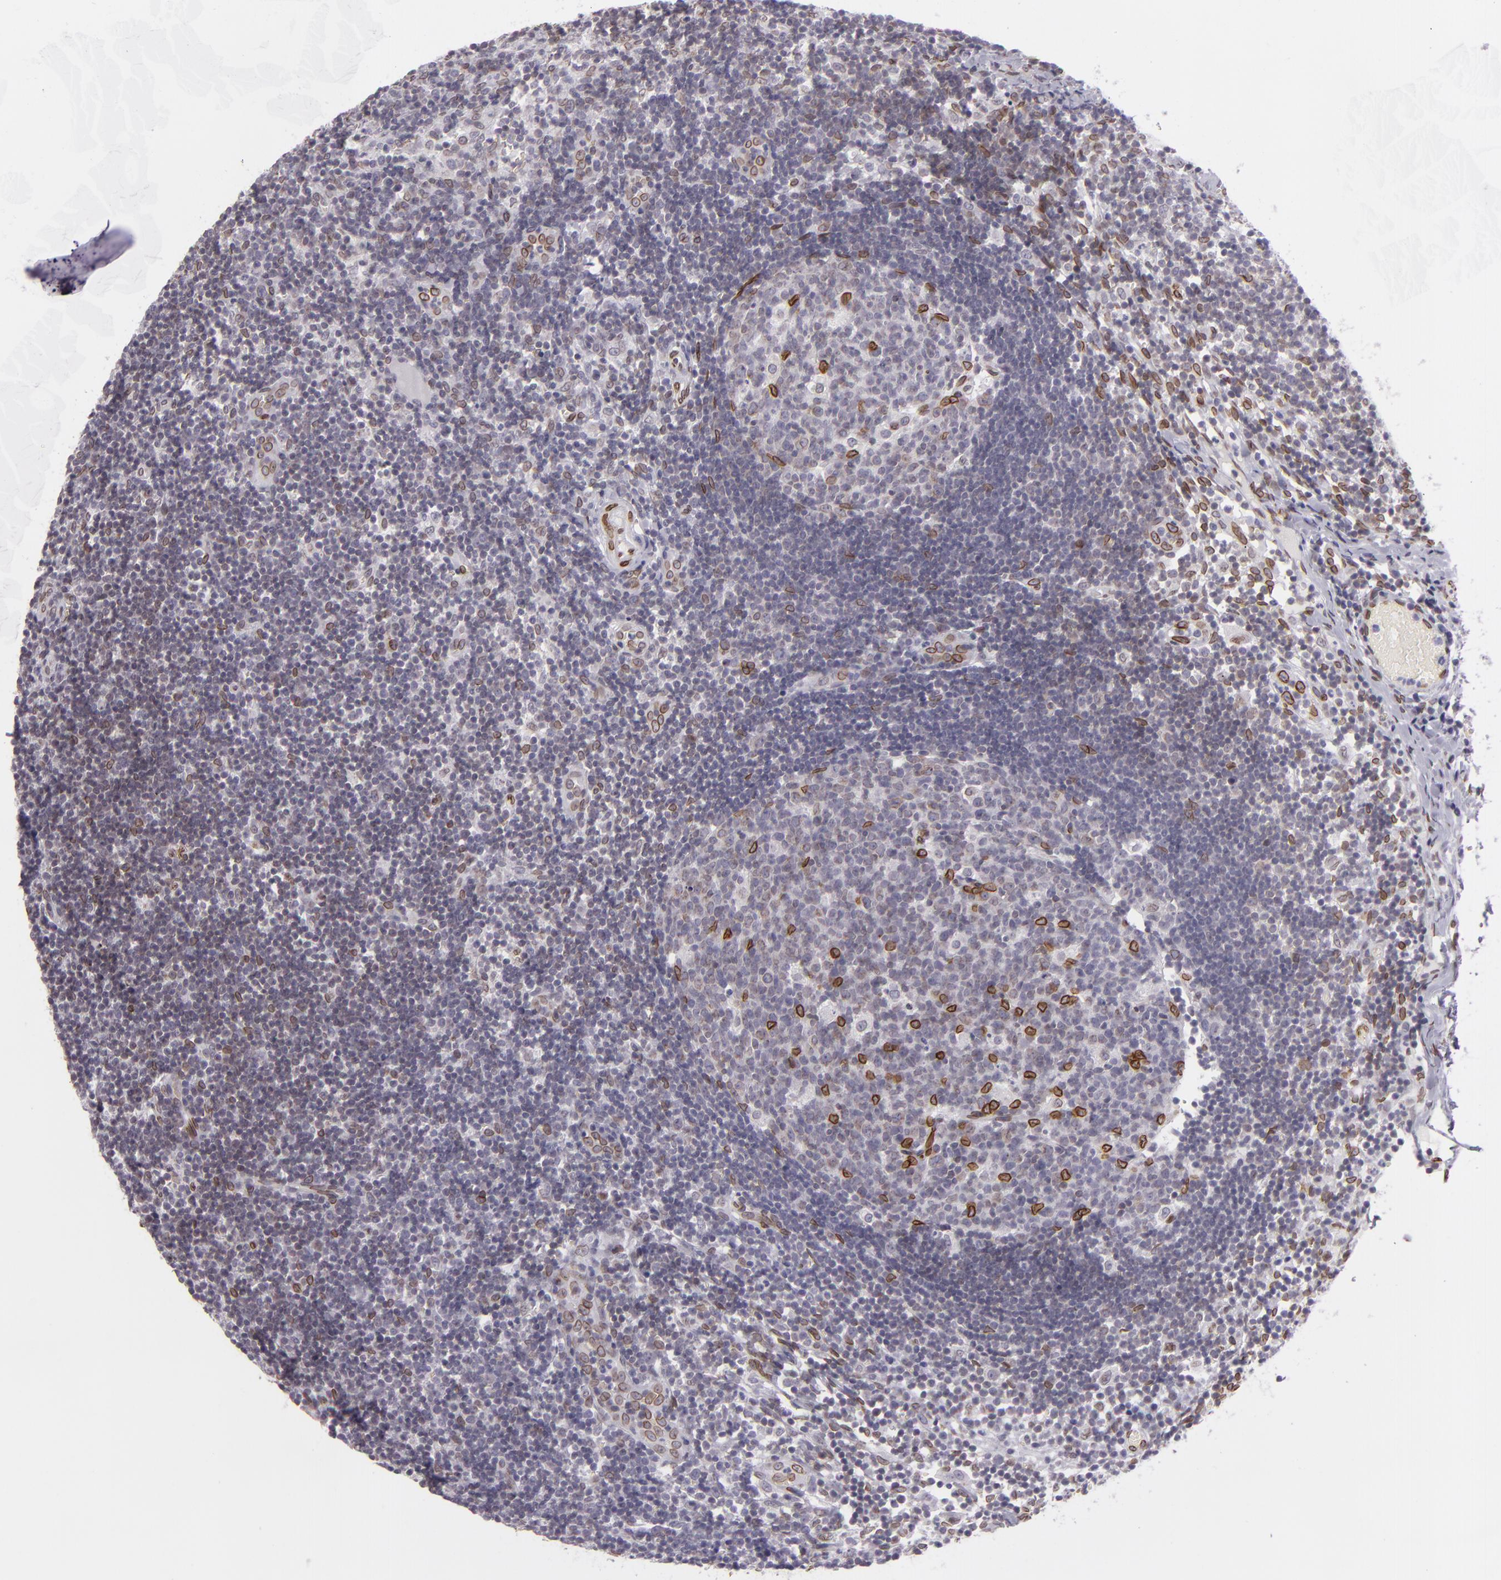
{"staining": {"intensity": "moderate", "quantity": "25%-75%", "location": "nuclear"}, "tissue": "lymph node", "cell_type": "Germinal center cells", "image_type": "normal", "snomed": [{"axis": "morphology", "description": "Normal tissue, NOS"}, {"axis": "morphology", "description": "Inflammation, NOS"}, {"axis": "topography", "description": "Lymph node"}, {"axis": "topography", "description": "Salivary gland"}], "caption": "Germinal center cells demonstrate medium levels of moderate nuclear staining in about 25%-75% of cells in unremarkable lymph node. (DAB (3,3'-diaminobenzidine) = brown stain, brightfield microscopy at high magnification).", "gene": "EMD", "patient": {"sex": "male", "age": 3}}